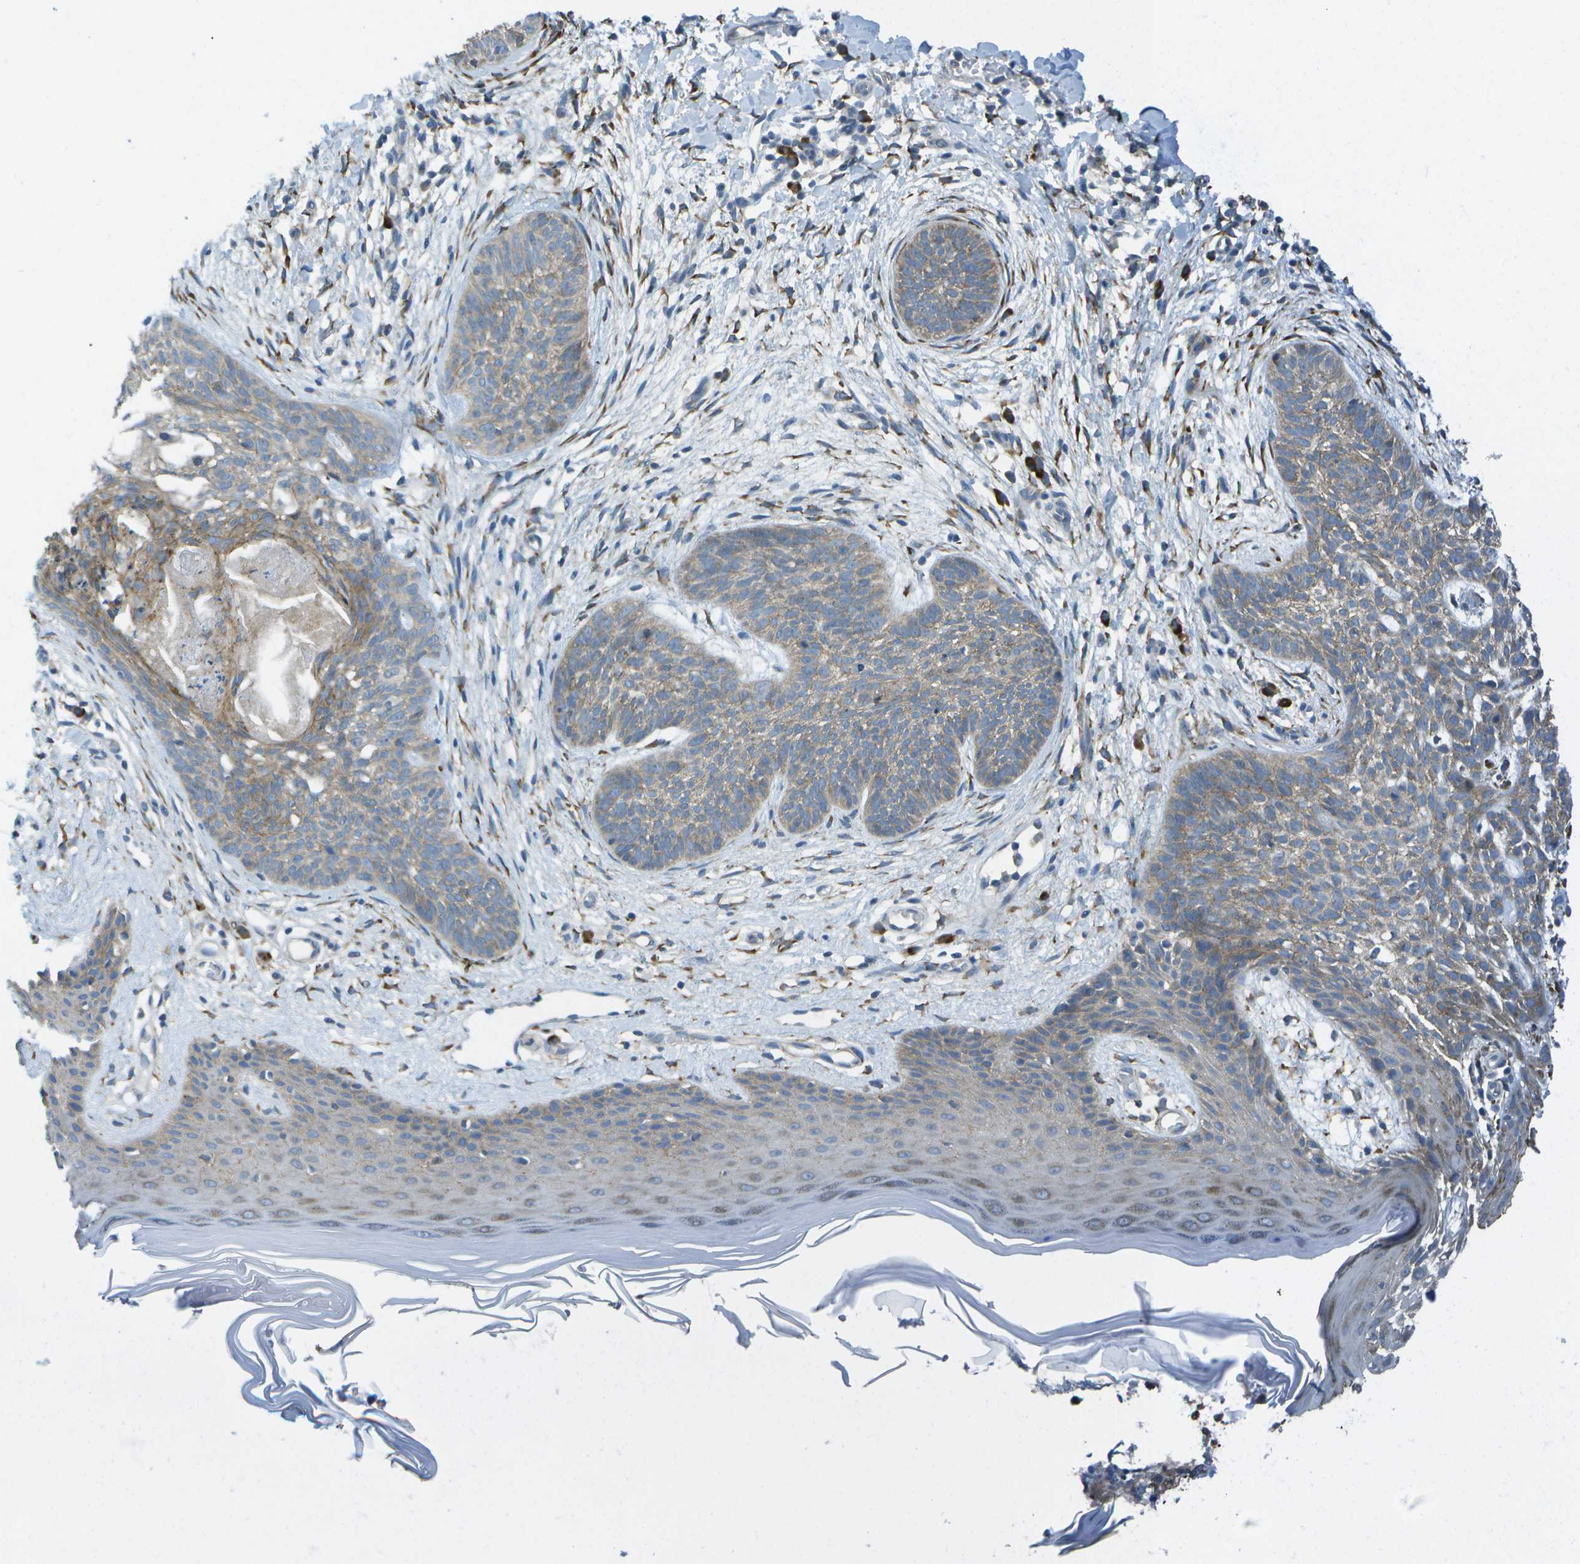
{"staining": {"intensity": "weak", "quantity": ">75%", "location": "cytoplasmic/membranous"}, "tissue": "skin cancer", "cell_type": "Tumor cells", "image_type": "cancer", "snomed": [{"axis": "morphology", "description": "Basal cell carcinoma"}, {"axis": "topography", "description": "Skin"}], "caption": "Protein staining reveals weak cytoplasmic/membranous expression in approximately >75% of tumor cells in skin cancer (basal cell carcinoma).", "gene": "KCTD3", "patient": {"sex": "female", "age": 59}}